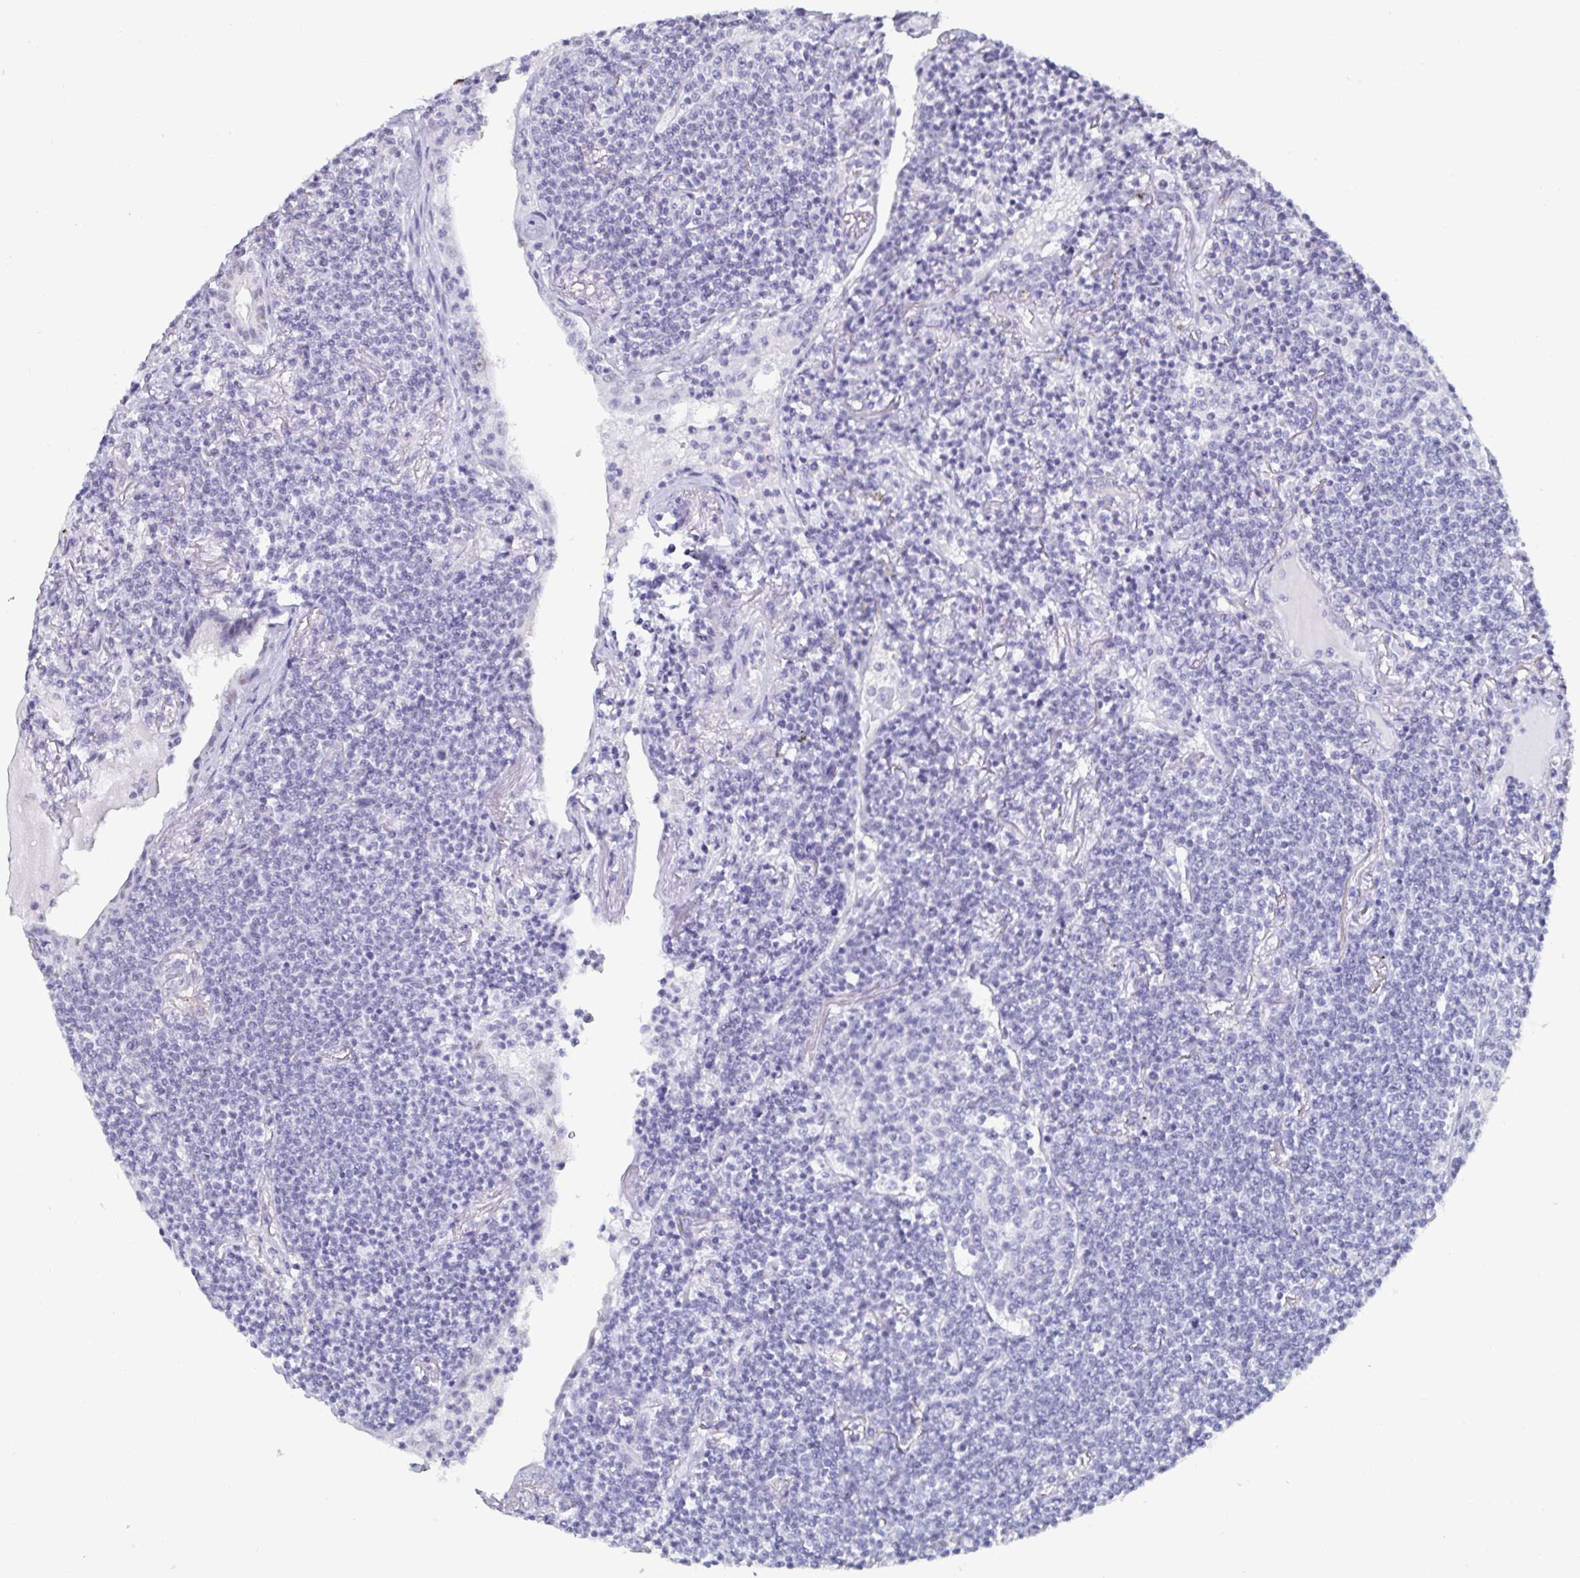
{"staining": {"intensity": "negative", "quantity": "none", "location": "none"}, "tissue": "lymphoma", "cell_type": "Tumor cells", "image_type": "cancer", "snomed": [{"axis": "morphology", "description": "Malignant lymphoma, non-Hodgkin's type, Low grade"}, {"axis": "topography", "description": "Lung"}], "caption": "Lymphoma stained for a protein using IHC exhibits no positivity tumor cells.", "gene": "DDX39B", "patient": {"sex": "female", "age": 71}}